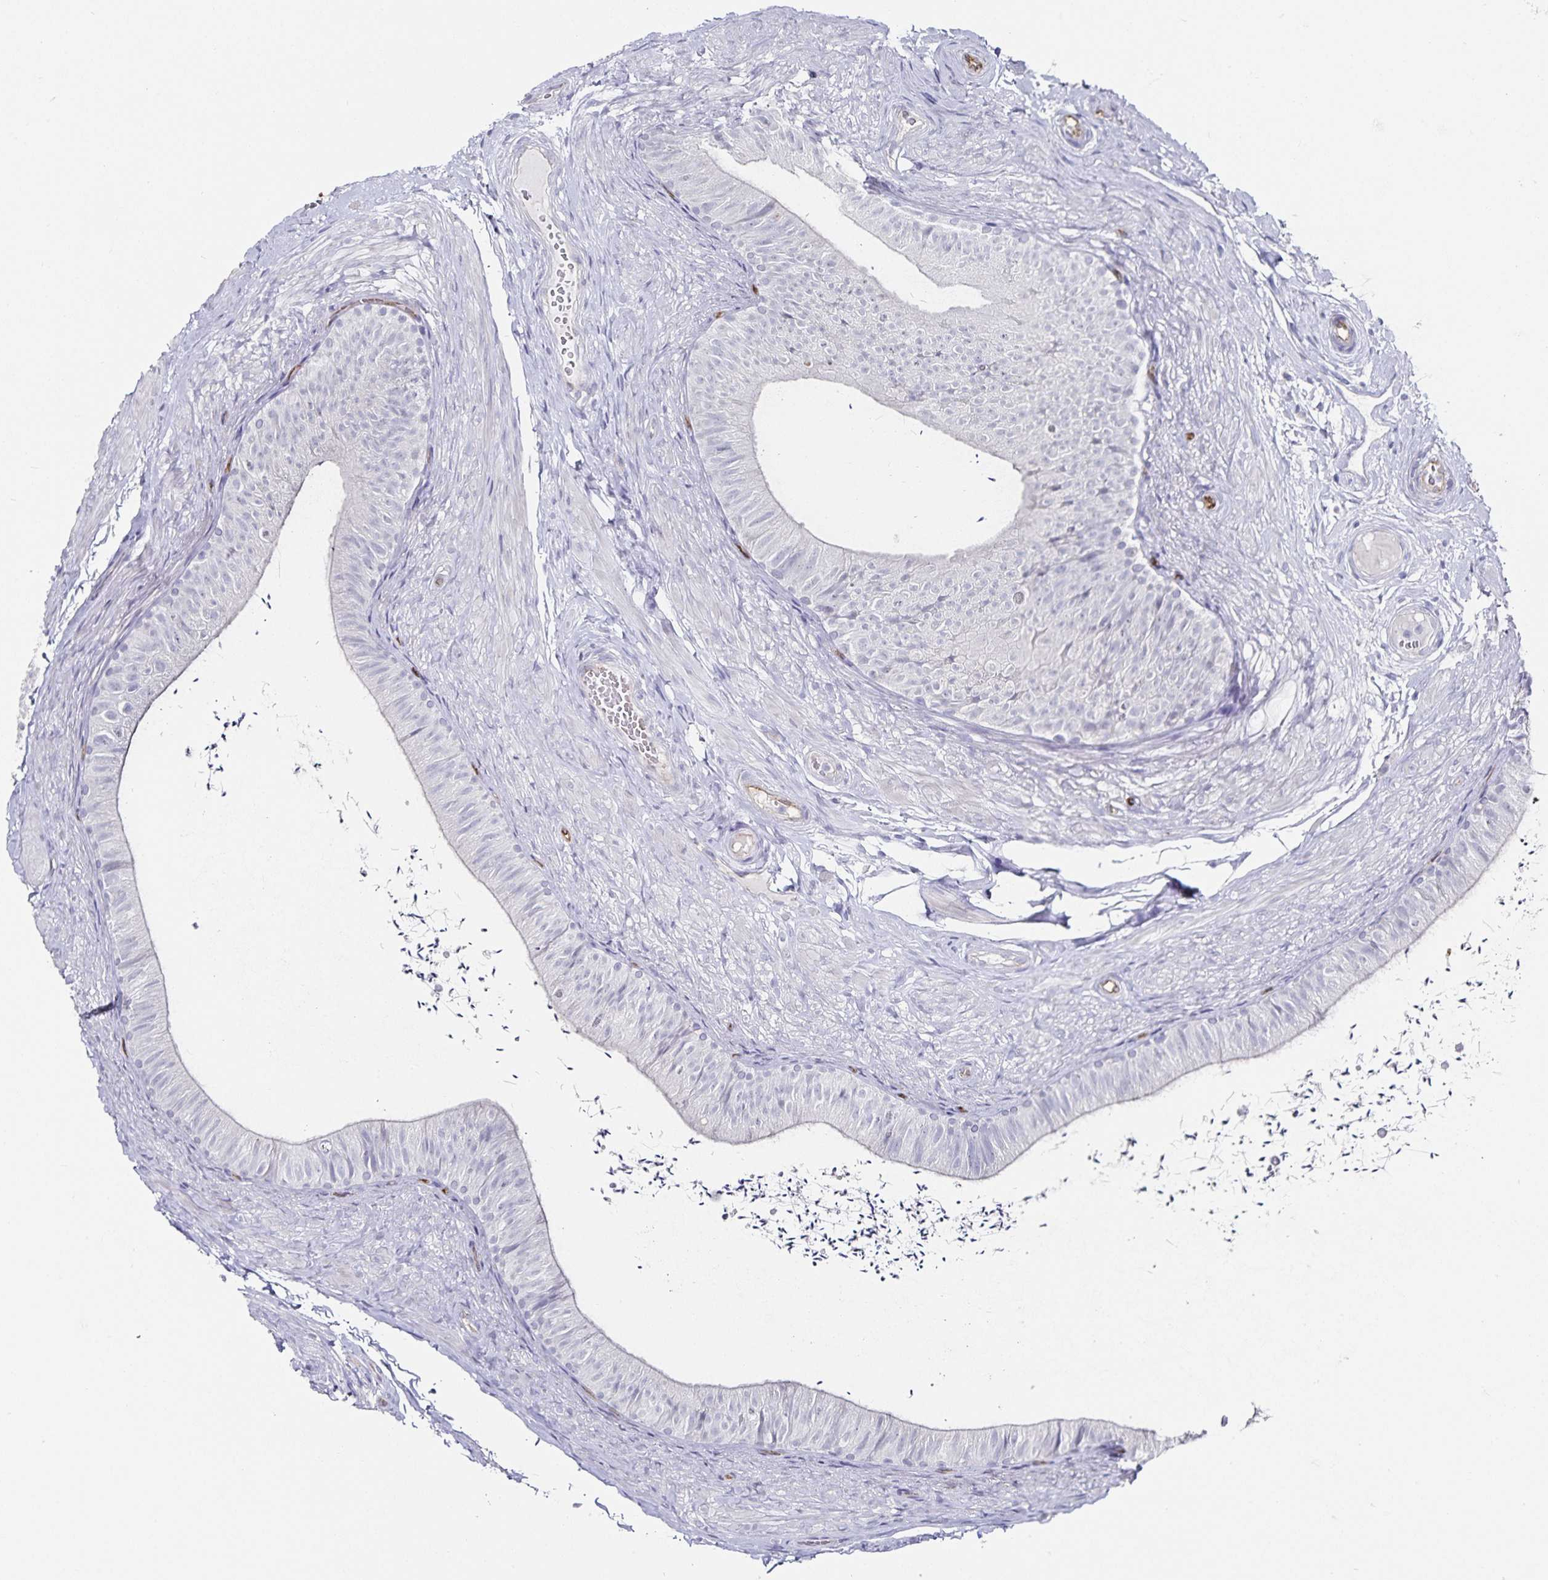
{"staining": {"intensity": "negative", "quantity": "none", "location": "none"}, "tissue": "epididymis", "cell_type": "Glandular cells", "image_type": "normal", "snomed": [{"axis": "morphology", "description": "Normal tissue, NOS"}, {"axis": "topography", "description": "Epididymis, spermatic cord, NOS"}, {"axis": "topography", "description": "Epididymis"}, {"axis": "topography", "description": "Peripheral nerve tissue"}], "caption": "Protein analysis of unremarkable epididymis displays no significant positivity in glandular cells. (DAB (3,3'-diaminobenzidine) immunohistochemistry (IHC), high magnification).", "gene": "PODXL", "patient": {"sex": "male", "age": 29}}